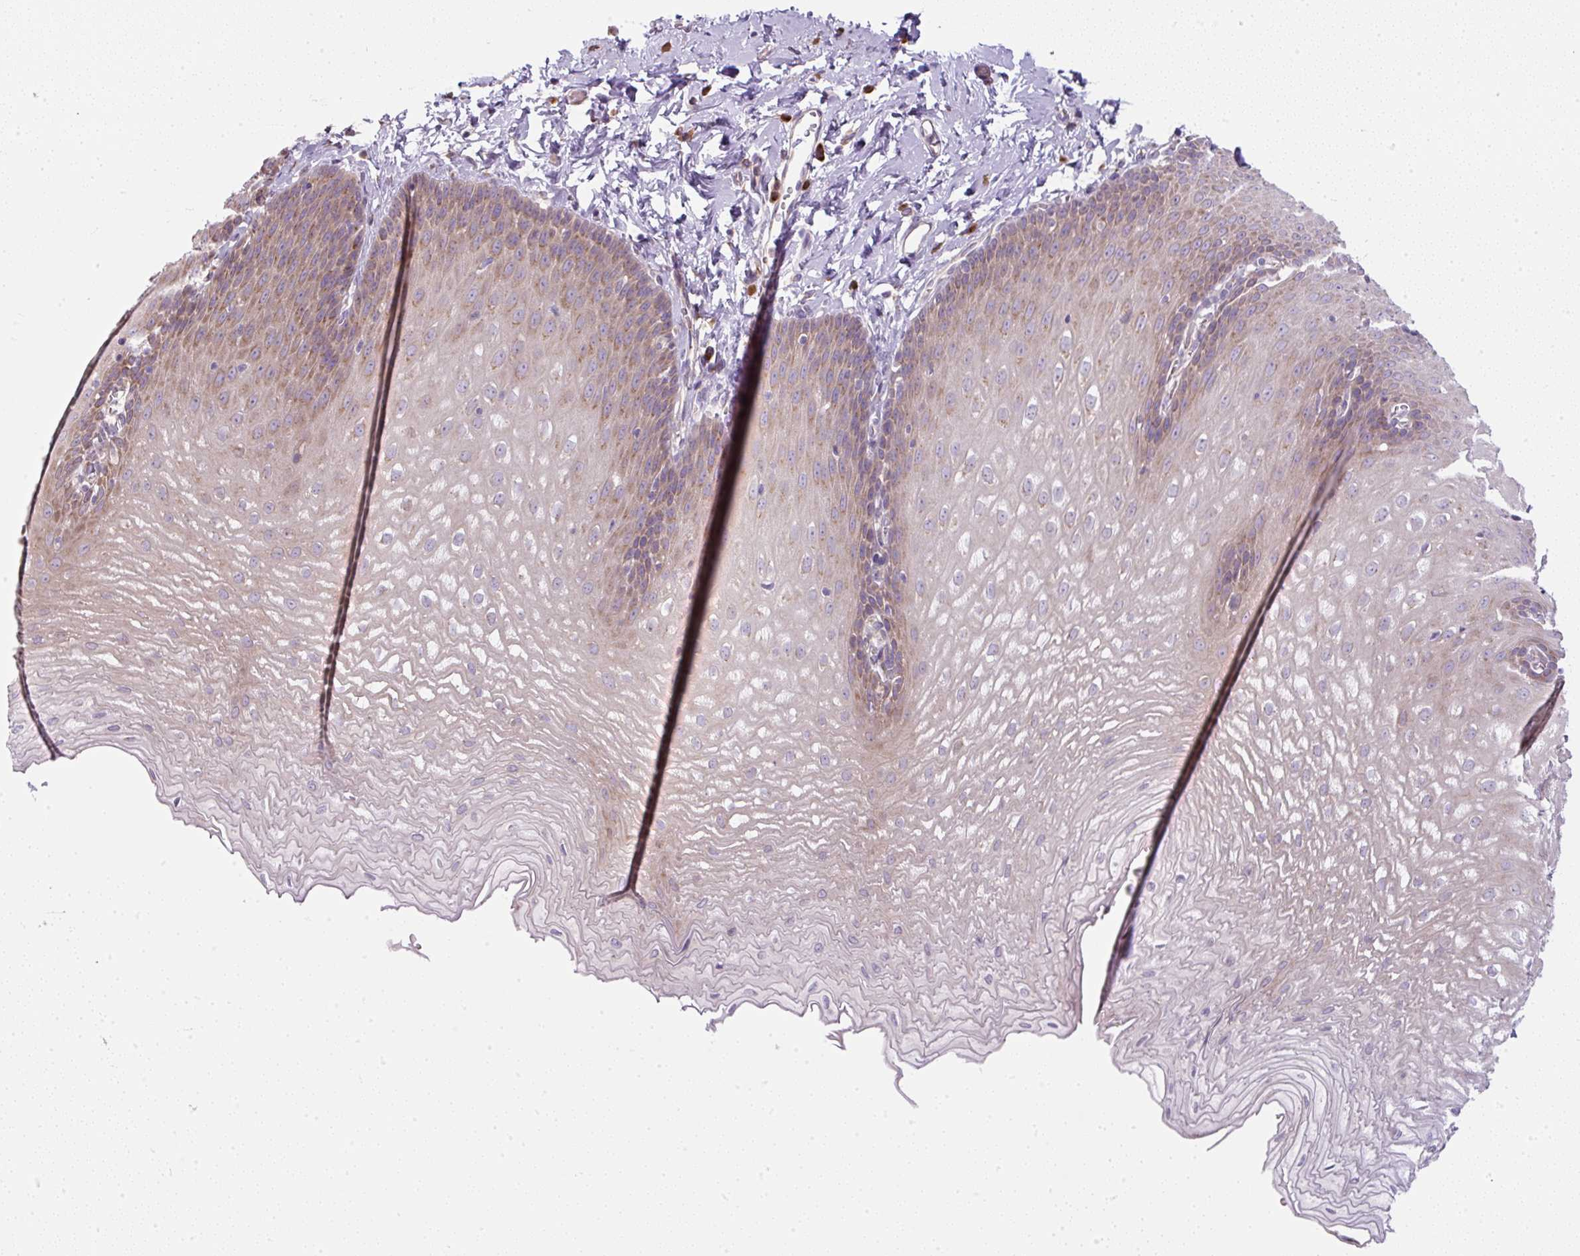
{"staining": {"intensity": "moderate", "quantity": "25%-75%", "location": "cytoplasmic/membranous"}, "tissue": "esophagus", "cell_type": "Squamous epithelial cells", "image_type": "normal", "snomed": [{"axis": "morphology", "description": "Normal tissue, NOS"}, {"axis": "topography", "description": "Esophagus"}], "caption": "Immunohistochemical staining of normal human esophagus demonstrates 25%-75% levels of moderate cytoplasmic/membranous protein staining in about 25%-75% of squamous epithelial cells.", "gene": "MLX", "patient": {"sex": "male", "age": 70}}